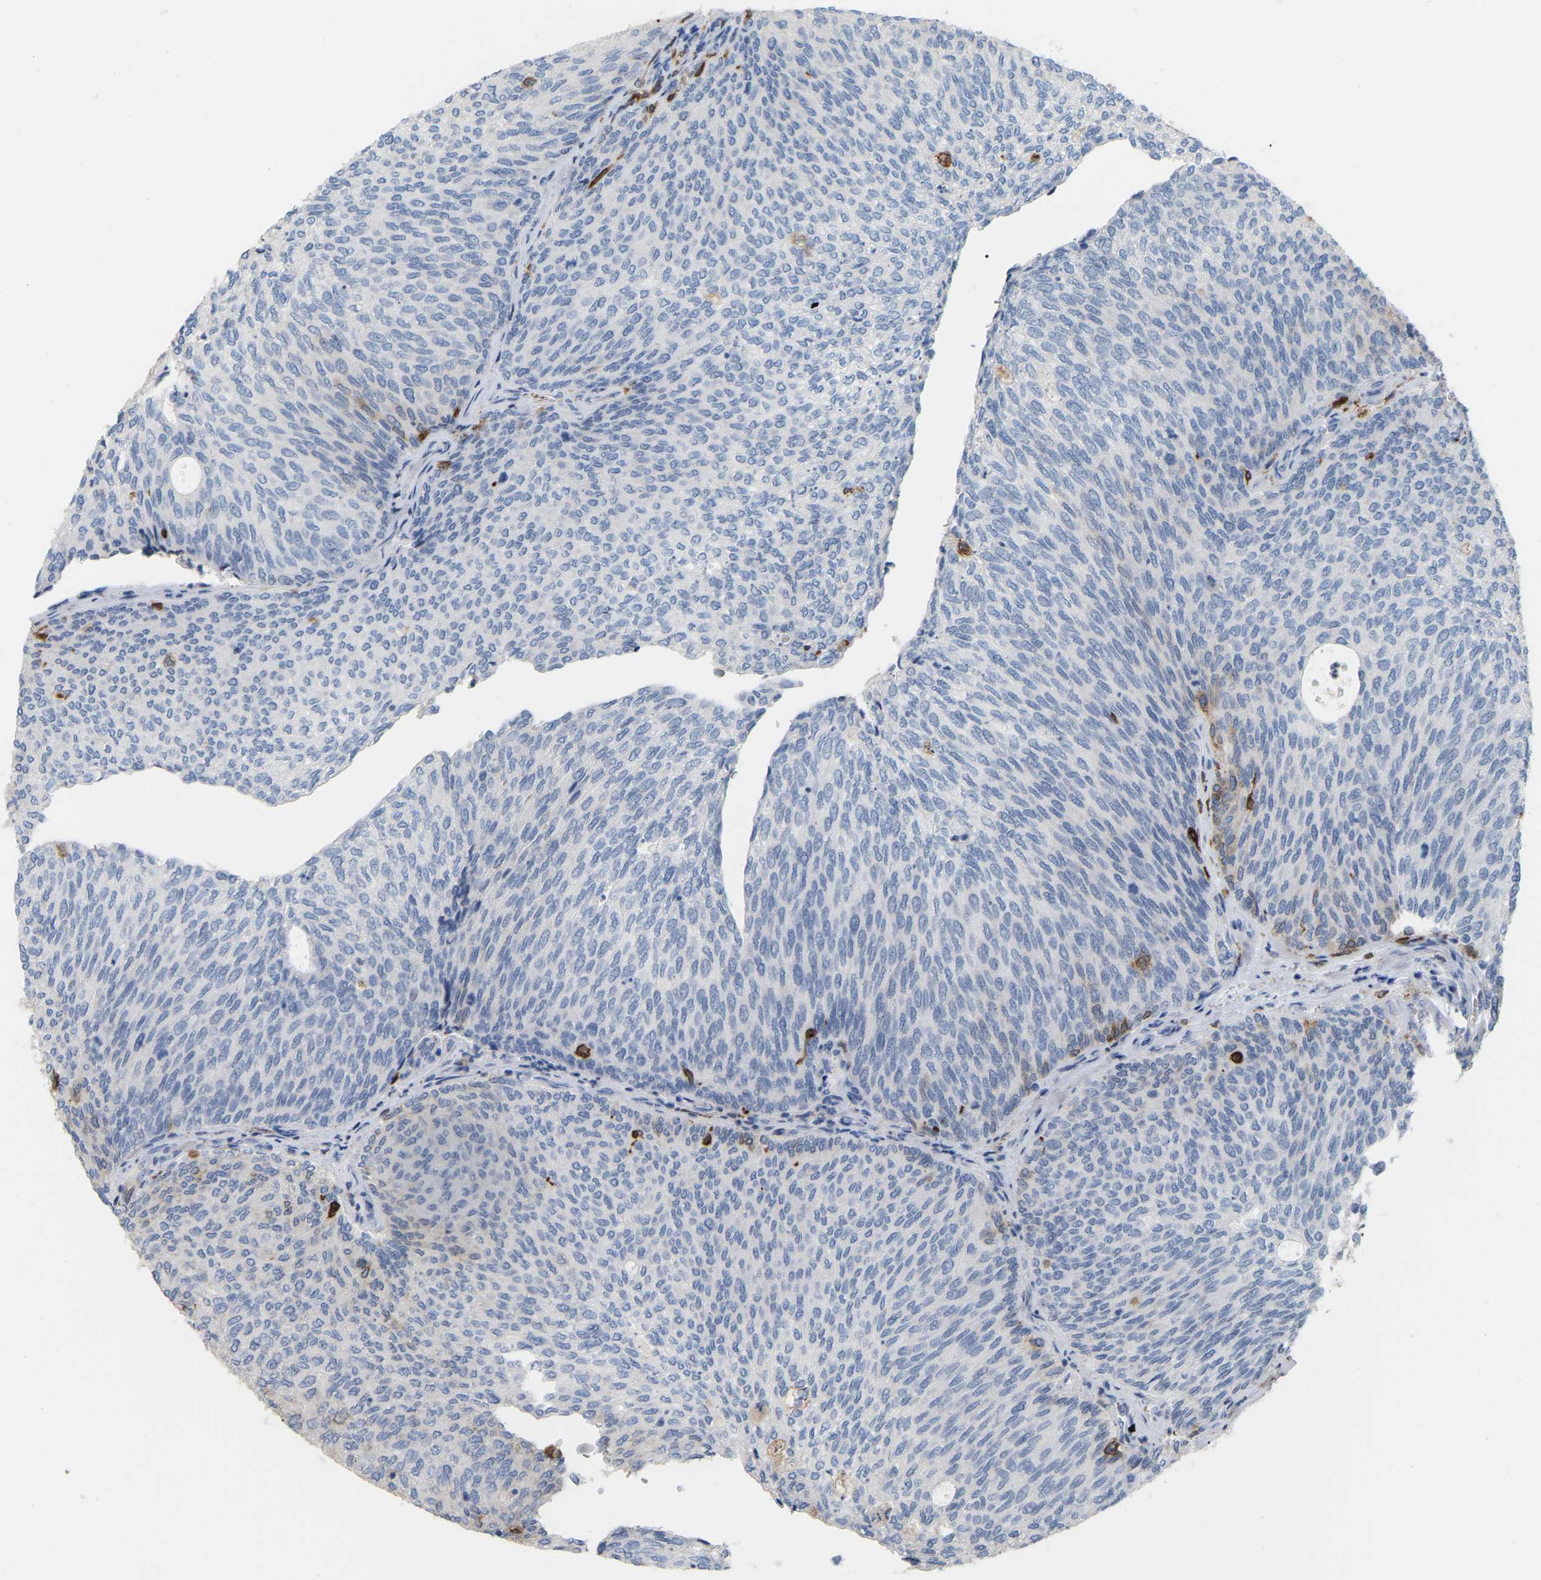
{"staining": {"intensity": "moderate", "quantity": "<25%", "location": "cytoplasmic/membranous"}, "tissue": "urothelial cancer", "cell_type": "Tumor cells", "image_type": "cancer", "snomed": [{"axis": "morphology", "description": "Urothelial carcinoma, Low grade"}, {"axis": "topography", "description": "Urinary bladder"}], "caption": "The immunohistochemical stain shows moderate cytoplasmic/membranous staining in tumor cells of low-grade urothelial carcinoma tissue.", "gene": "PTGS1", "patient": {"sex": "female", "age": 79}}